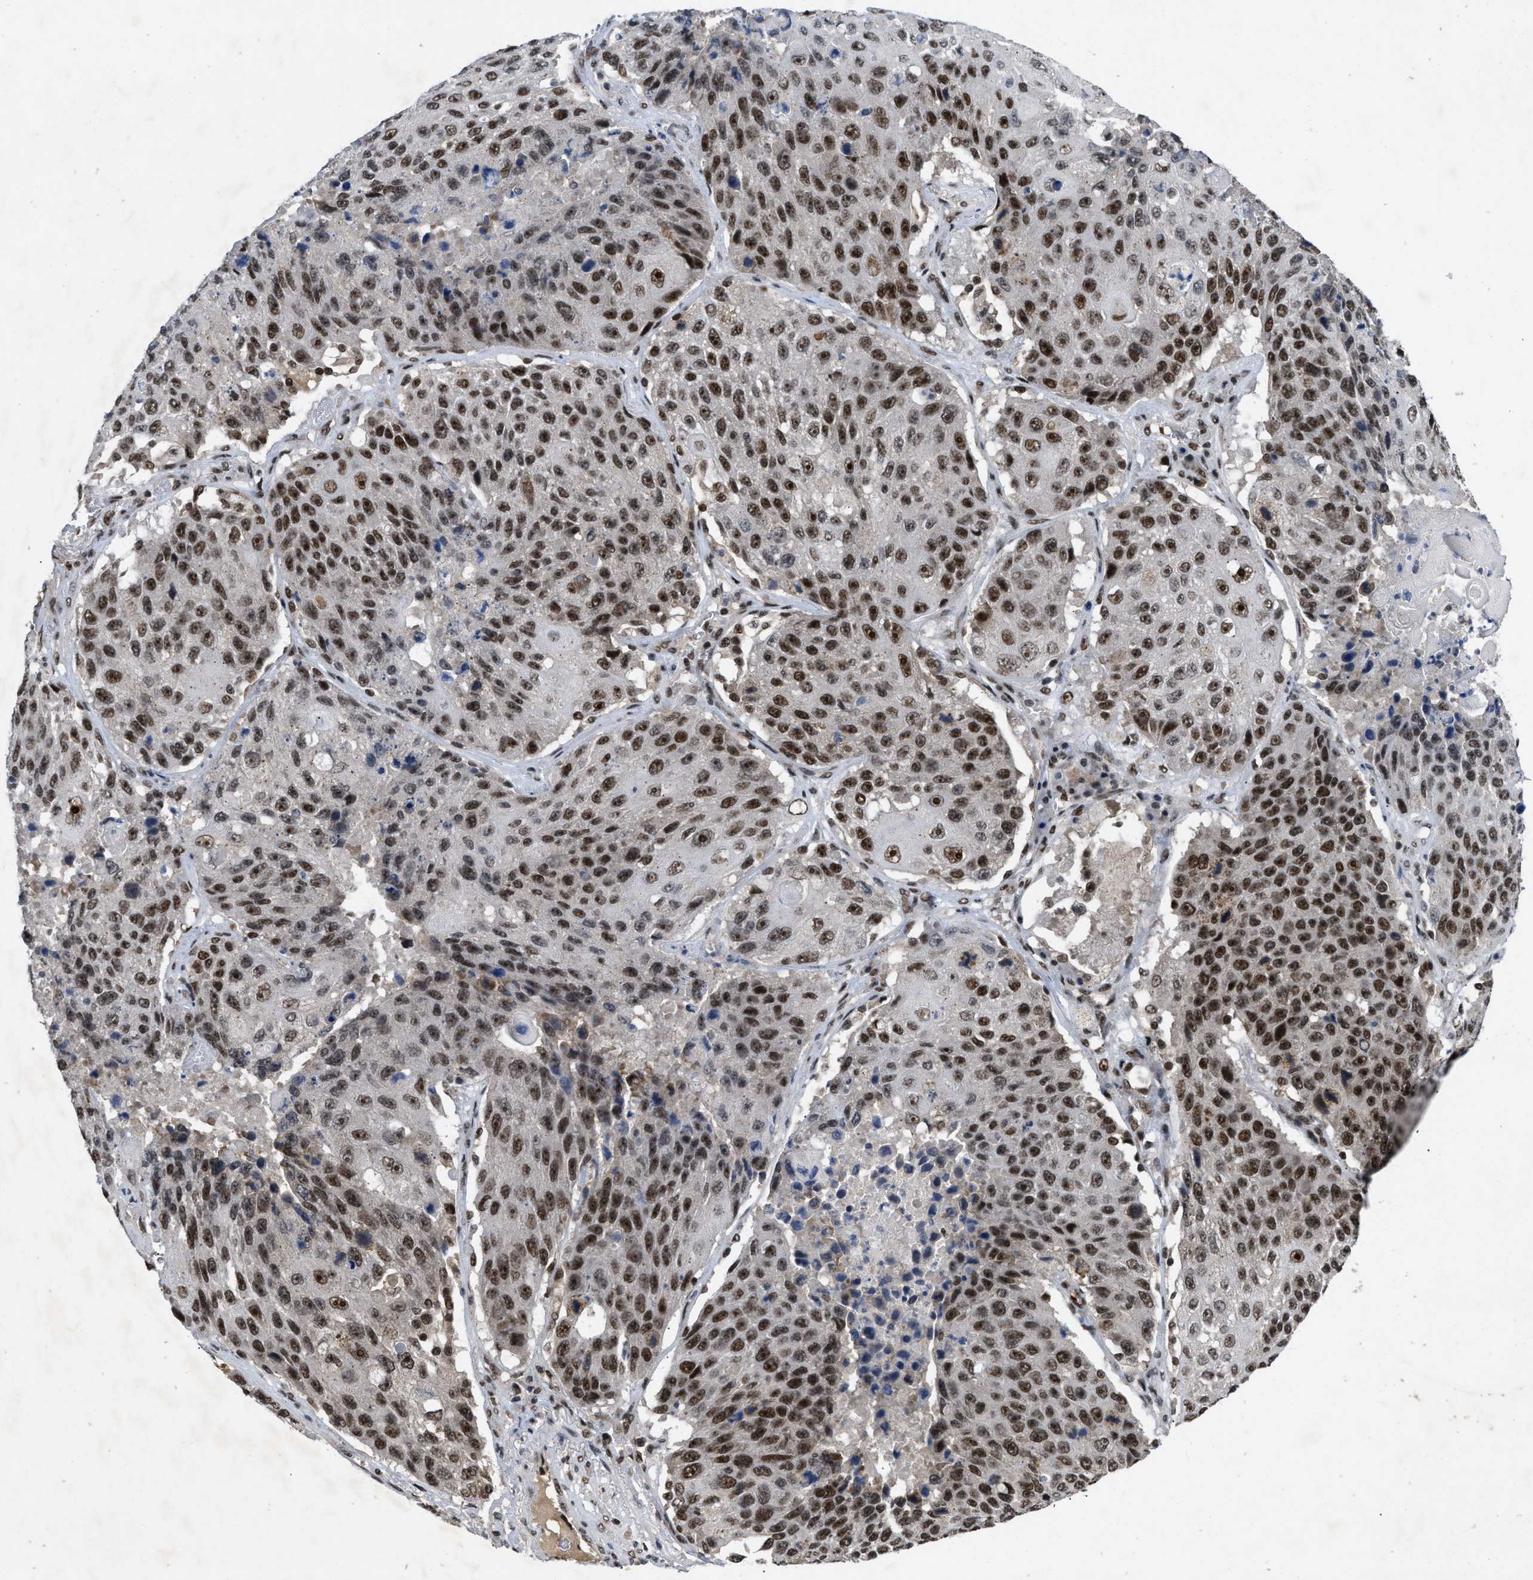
{"staining": {"intensity": "strong", "quantity": ">75%", "location": "nuclear"}, "tissue": "lung cancer", "cell_type": "Tumor cells", "image_type": "cancer", "snomed": [{"axis": "morphology", "description": "Squamous cell carcinoma, NOS"}, {"axis": "topography", "description": "Lung"}], "caption": "Lung cancer stained with immunohistochemistry demonstrates strong nuclear expression in approximately >75% of tumor cells.", "gene": "ZNF346", "patient": {"sex": "male", "age": 61}}